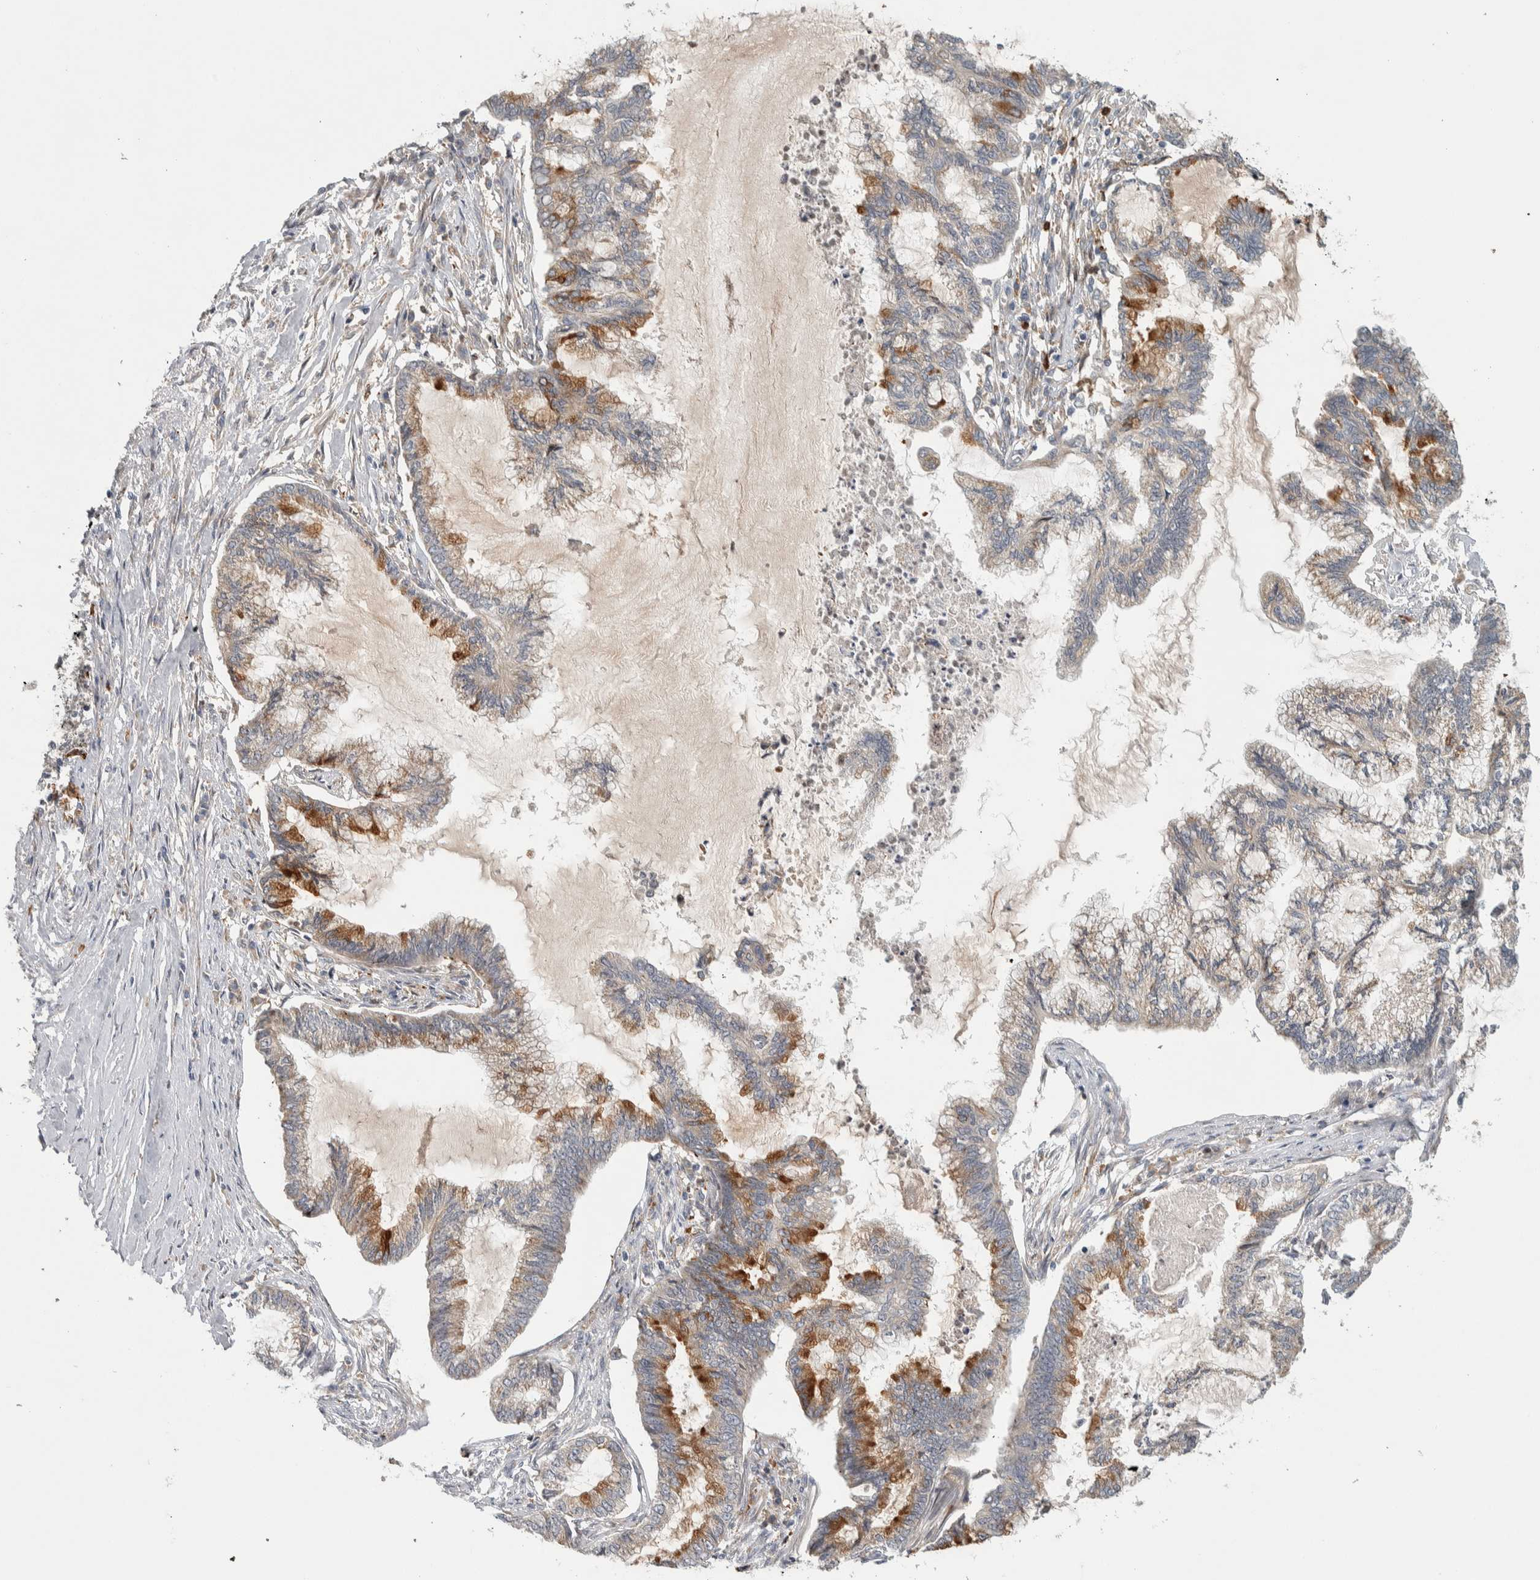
{"staining": {"intensity": "moderate", "quantity": "25%-75%", "location": "cytoplasmic/membranous"}, "tissue": "endometrial cancer", "cell_type": "Tumor cells", "image_type": "cancer", "snomed": [{"axis": "morphology", "description": "Adenocarcinoma, NOS"}, {"axis": "topography", "description": "Endometrium"}], "caption": "Immunohistochemistry (IHC) (DAB (3,3'-diaminobenzidine)) staining of endometrial adenocarcinoma shows moderate cytoplasmic/membranous protein positivity in about 25%-75% of tumor cells.", "gene": "ADPRM", "patient": {"sex": "female", "age": 86}}